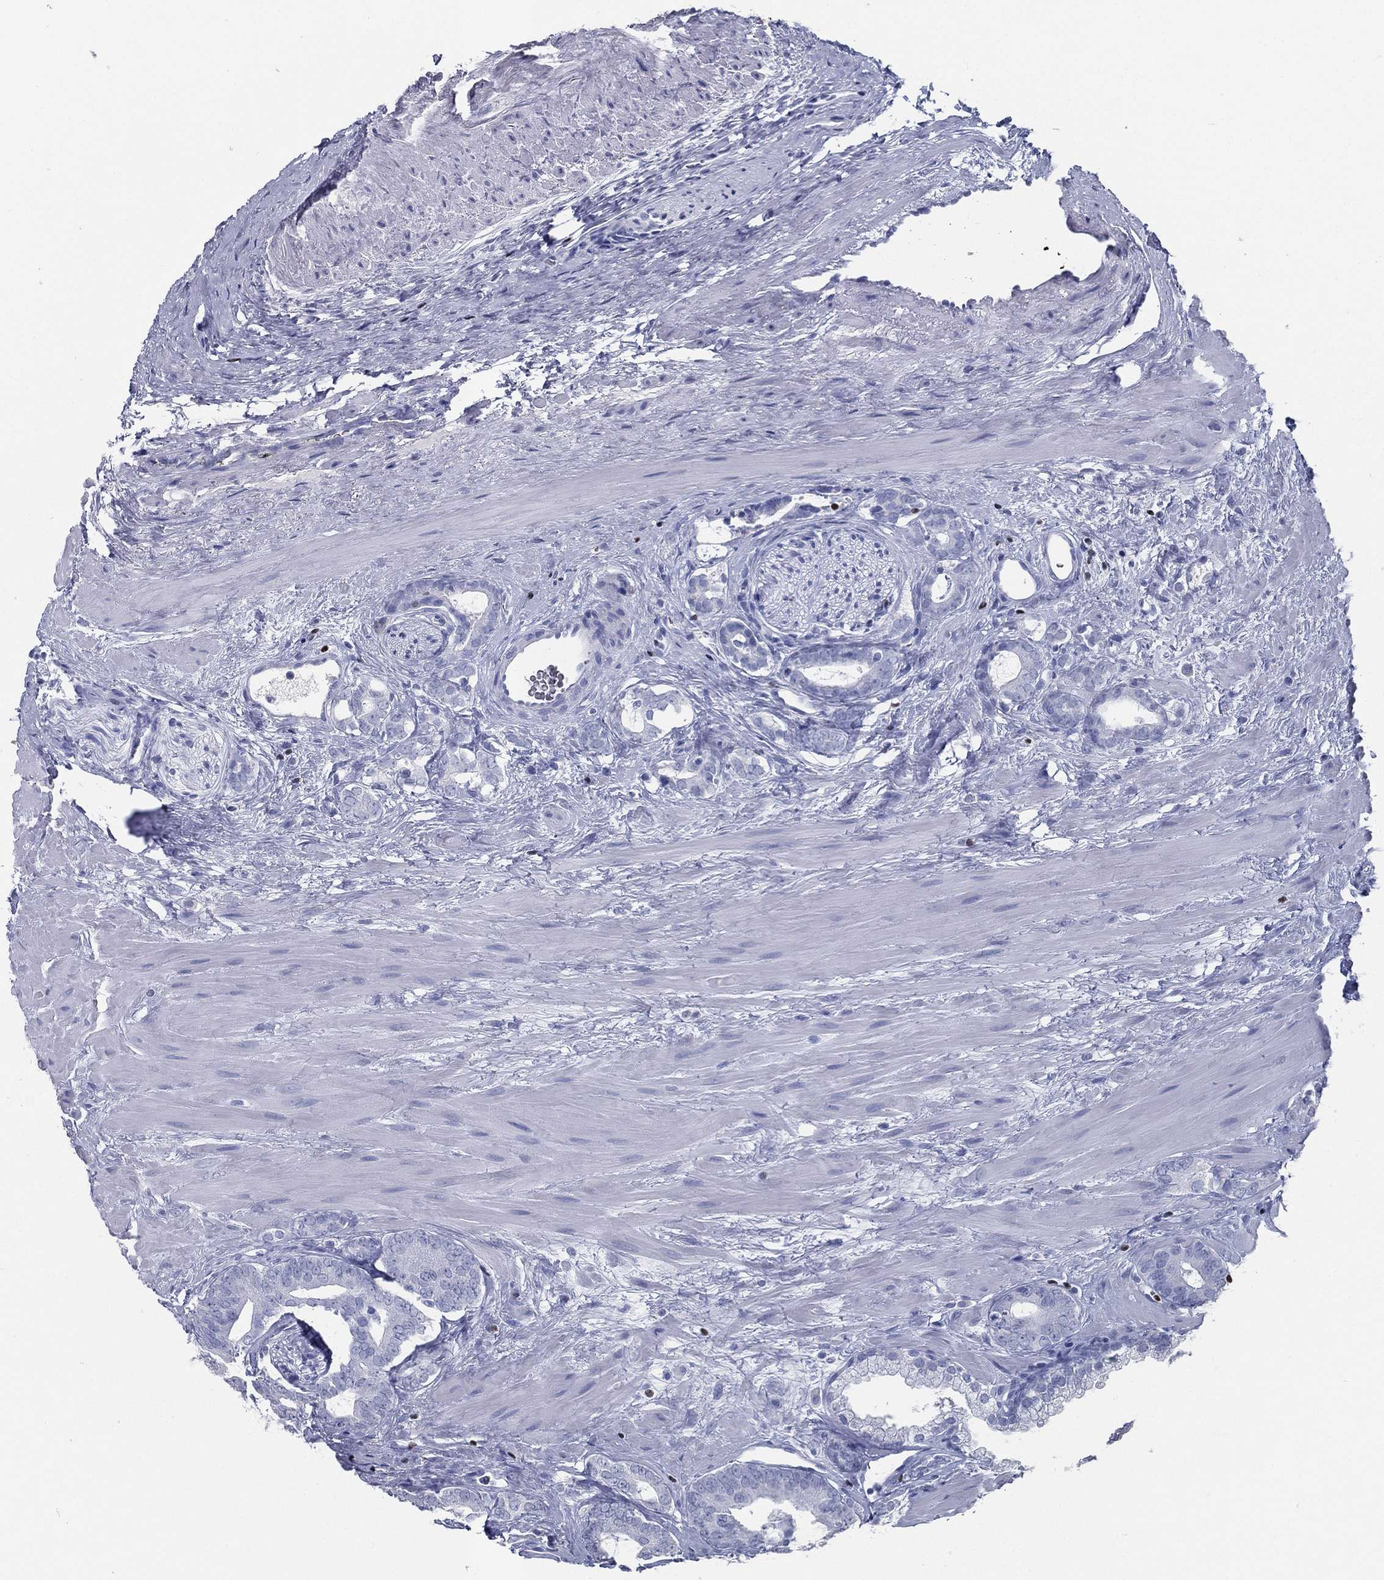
{"staining": {"intensity": "negative", "quantity": "none", "location": "none"}, "tissue": "prostate cancer", "cell_type": "Tumor cells", "image_type": "cancer", "snomed": [{"axis": "morphology", "description": "Adenocarcinoma, NOS"}, {"axis": "topography", "description": "Prostate"}], "caption": "Tumor cells are negative for protein expression in human prostate adenocarcinoma.", "gene": "PYHIN1", "patient": {"sex": "male", "age": 55}}